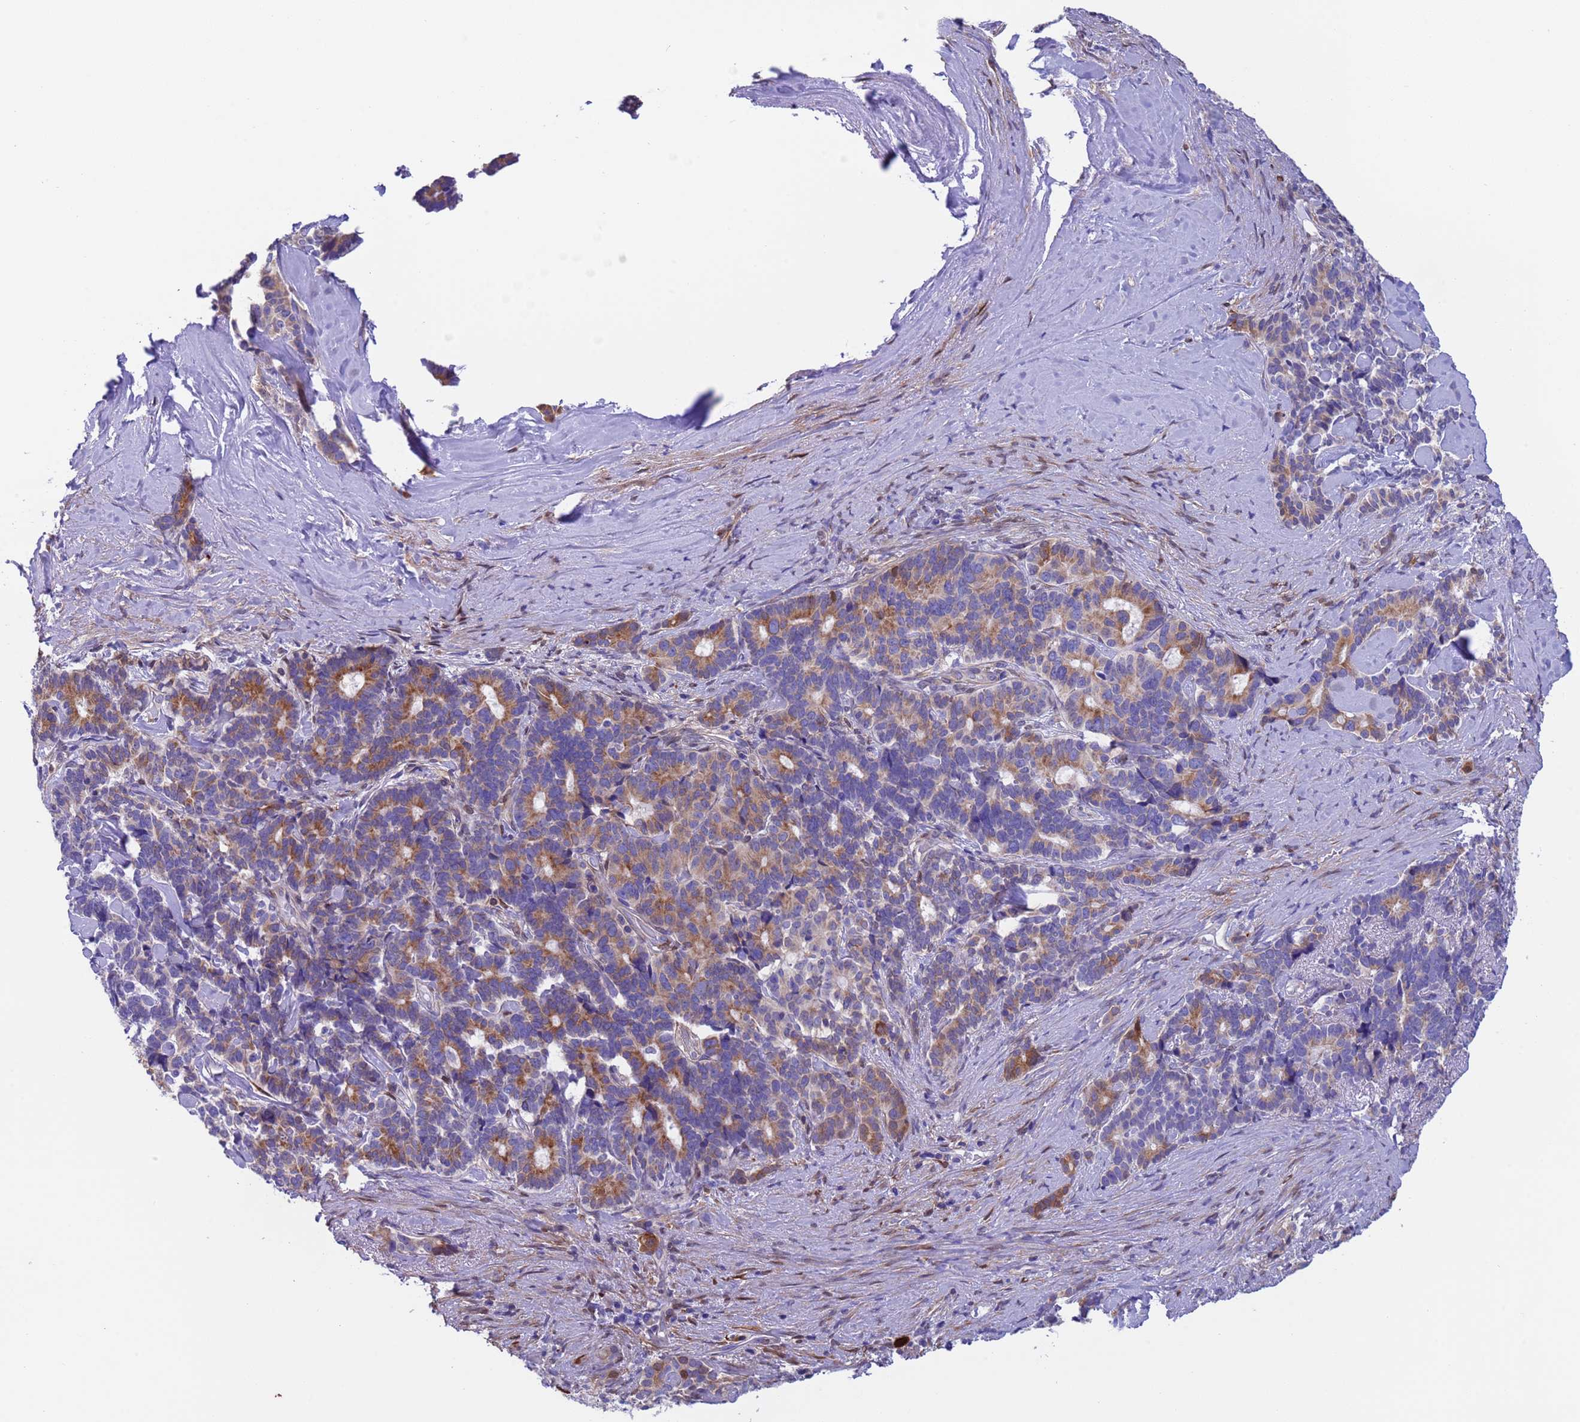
{"staining": {"intensity": "moderate", "quantity": "25%-75%", "location": "cytoplasmic/membranous"}, "tissue": "pancreatic cancer", "cell_type": "Tumor cells", "image_type": "cancer", "snomed": [{"axis": "morphology", "description": "Adenocarcinoma, NOS"}, {"axis": "topography", "description": "Pancreas"}], "caption": "This is a photomicrograph of immunohistochemistry (IHC) staining of pancreatic adenocarcinoma, which shows moderate positivity in the cytoplasmic/membranous of tumor cells.", "gene": "C6orf47", "patient": {"sex": "female", "age": 74}}